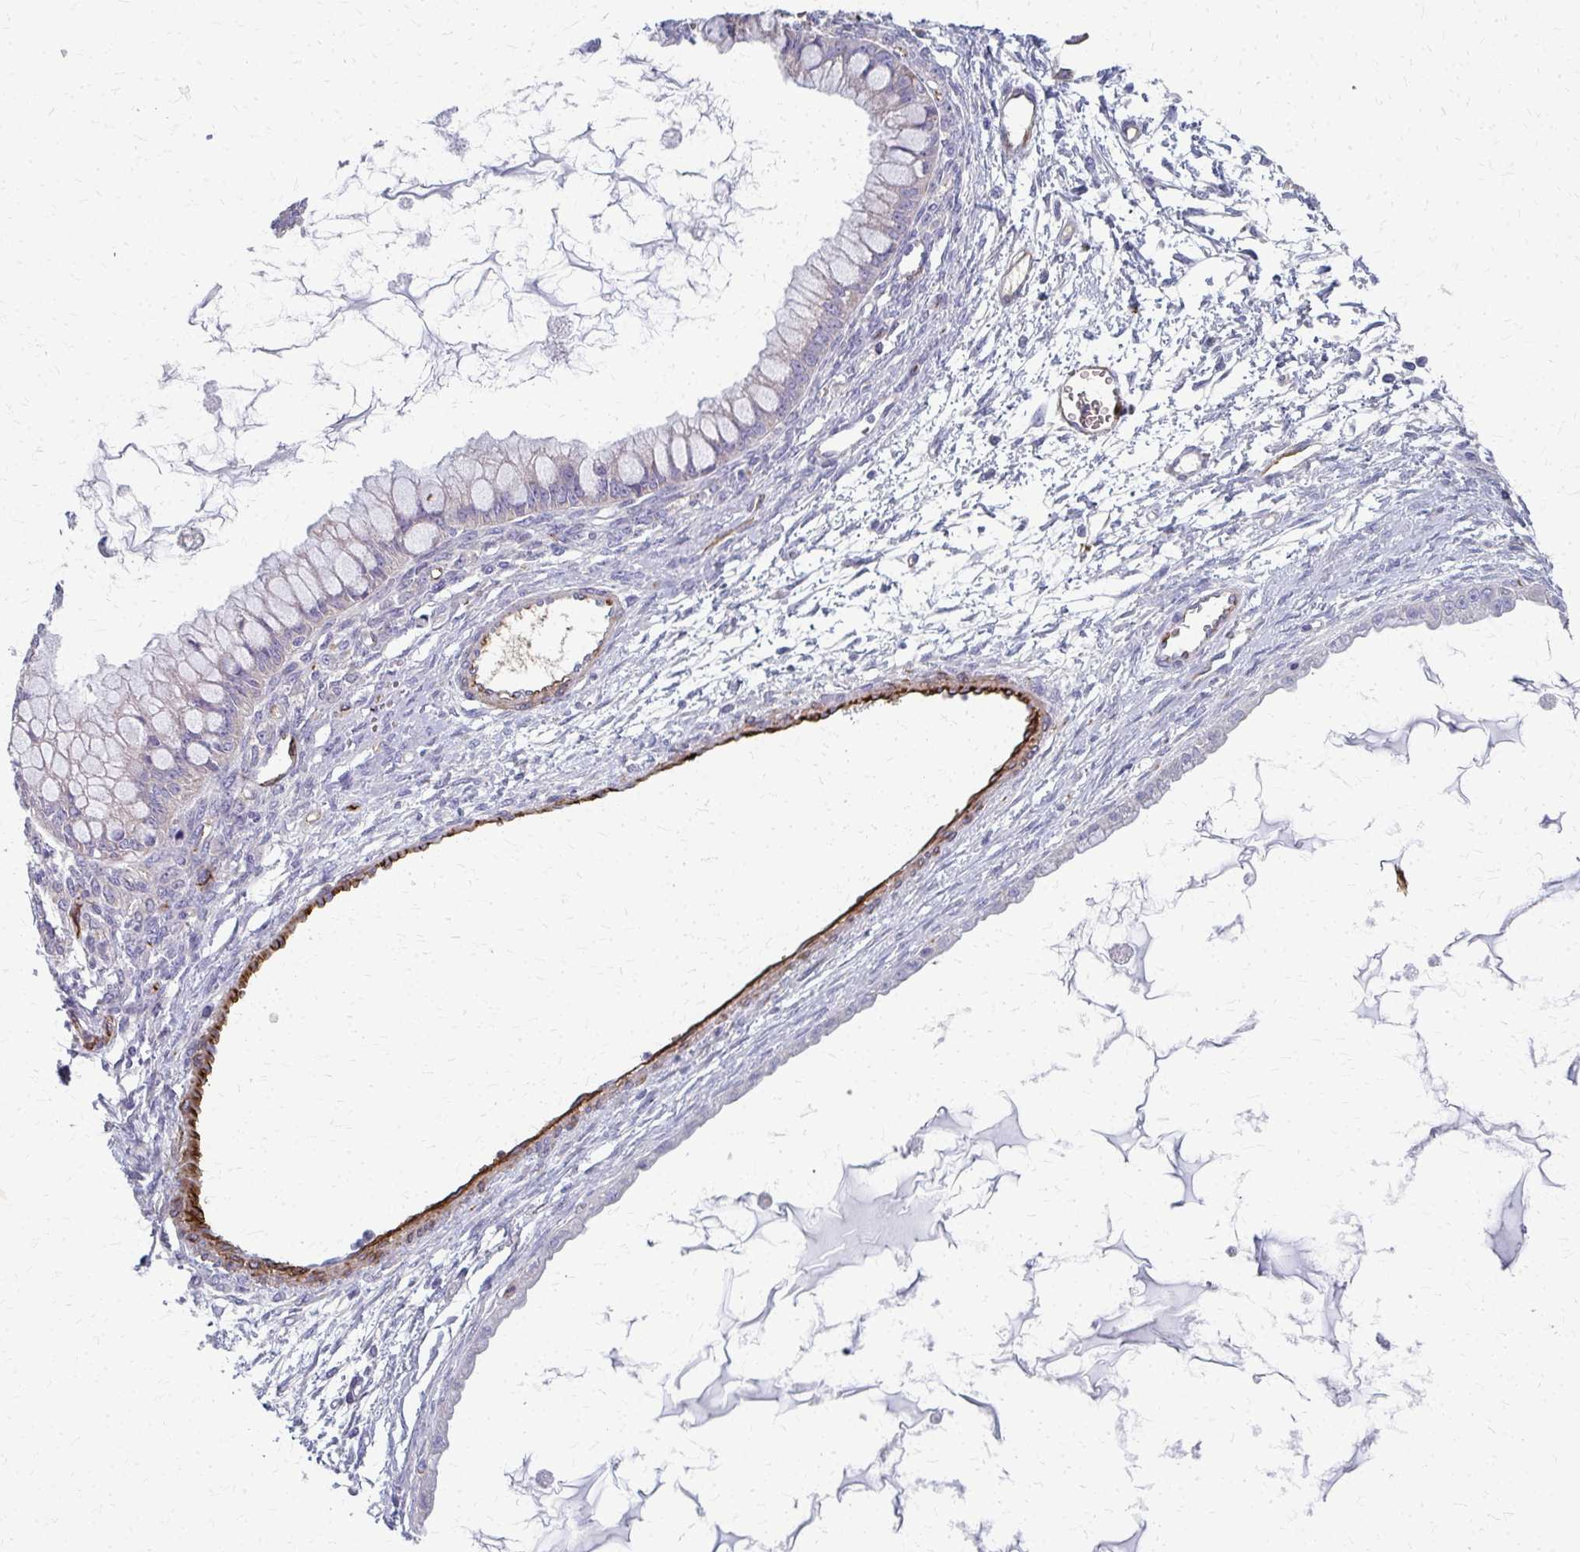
{"staining": {"intensity": "negative", "quantity": "none", "location": "none"}, "tissue": "ovarian cancer", "cell_type": "Tumor cells", "image_type": "cancer", "snomed": [{"axis": "morphology", "description": "Cystadenocarcinoma, mucinous, NOS"}, {"axis": "topography", "description": "Ovary"}], "caption": "There is no significant staining in tumor cells of ovarian cancer (mucinous cystadenocarcinoma).", "gene": "ADIPOQ", "patient": {"sex": "female", "age": 34}}